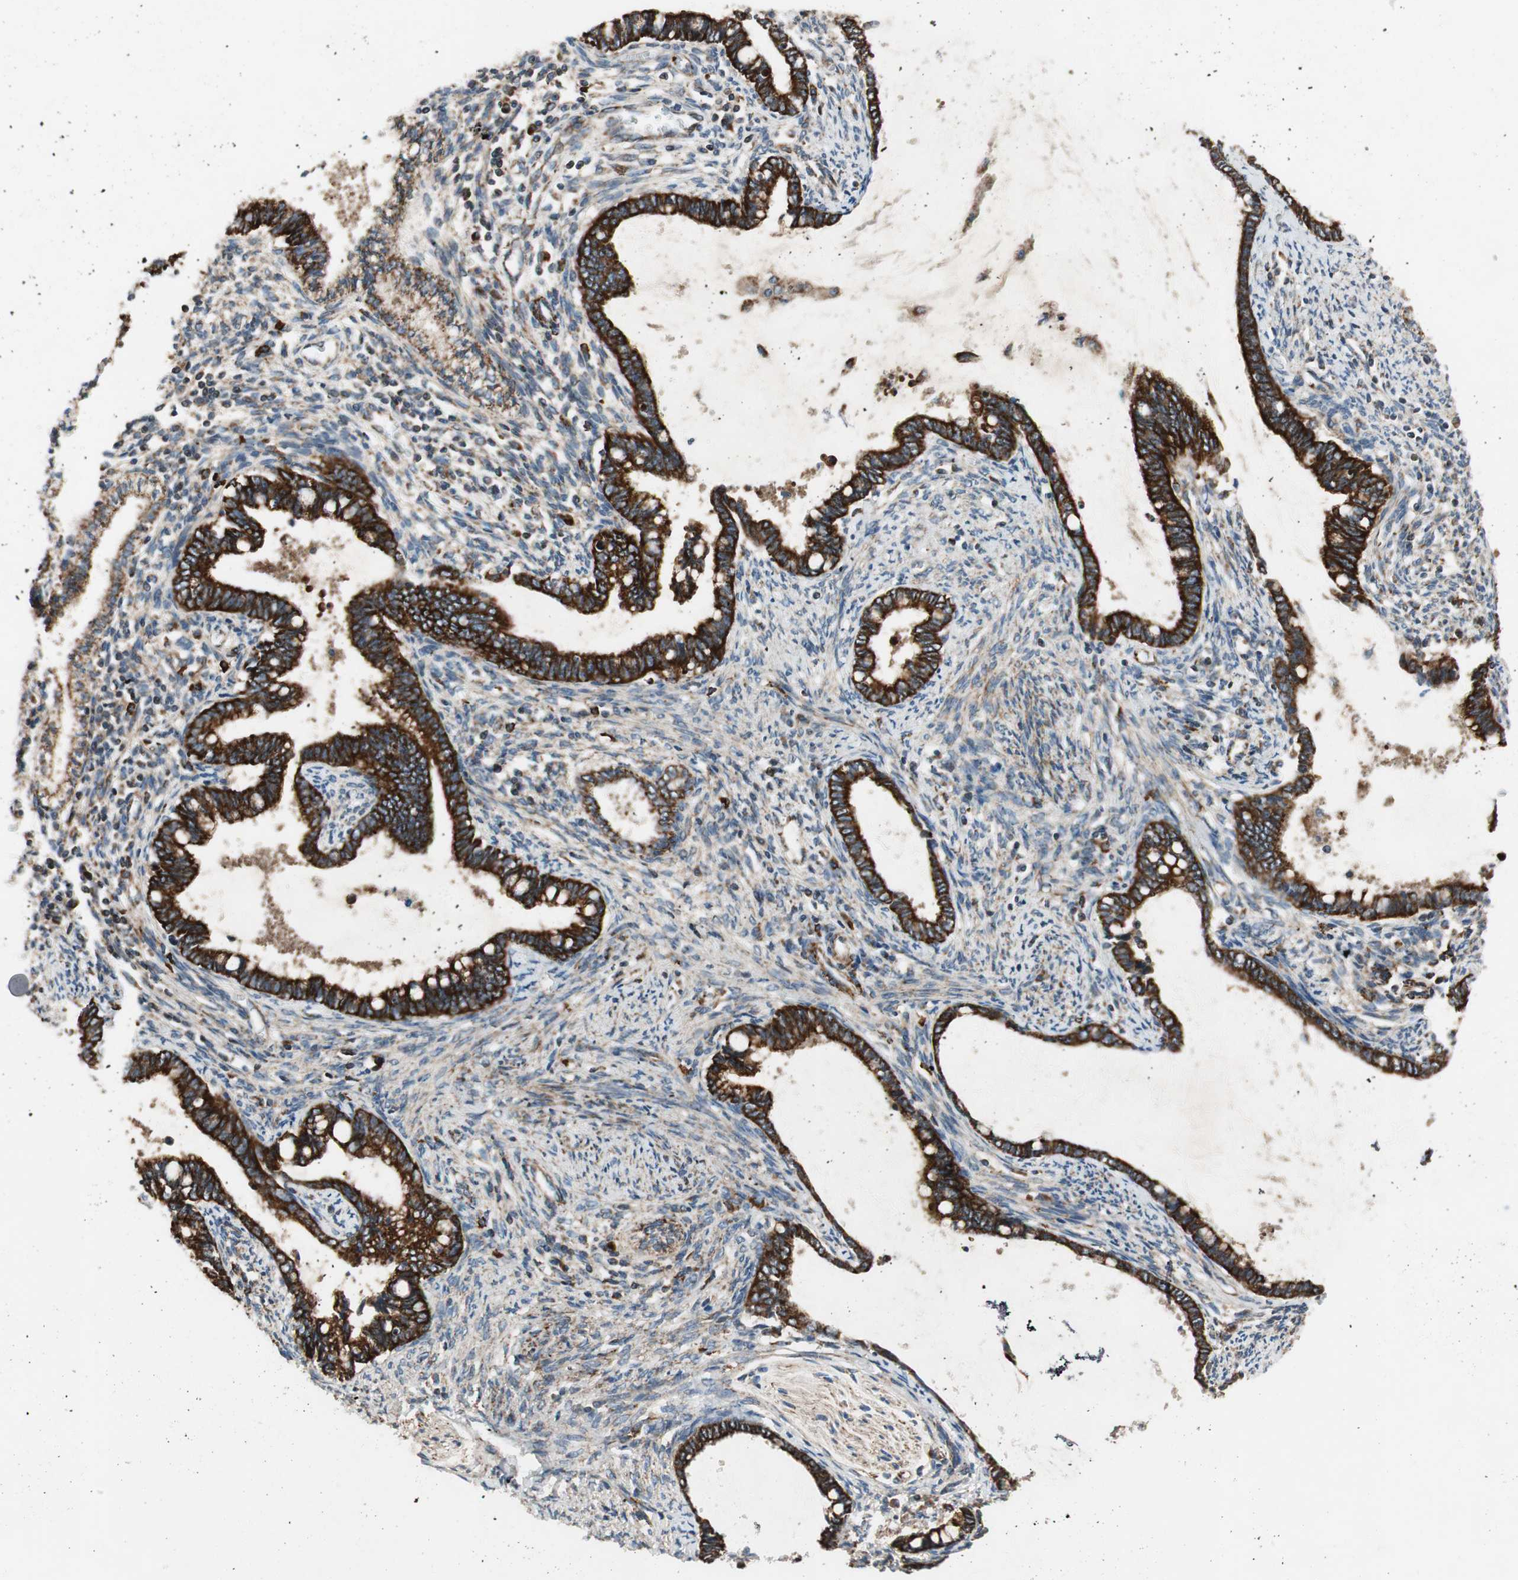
{"staining": {"intensity": "strong", "quantity": ">75%", "location": "cytoplasmic/membranous"}, "tissue": "cervical cancer", "cell_type": "Tumor cells", "image_type": "cancer", "snomed": [{"axis": "morphology", "description": "Adenocarcinoma, NOS"}, {"axis": "topography", "description": "Cervix"}], "caption": "Protein expression analysis of cervical adenocarcinoma exhibits strong cytoplasmic/membranous positivity in approximately >75% of tumor cells.", "gene": "AKAP1", "patient": {"sex": "female", "age": 44}}